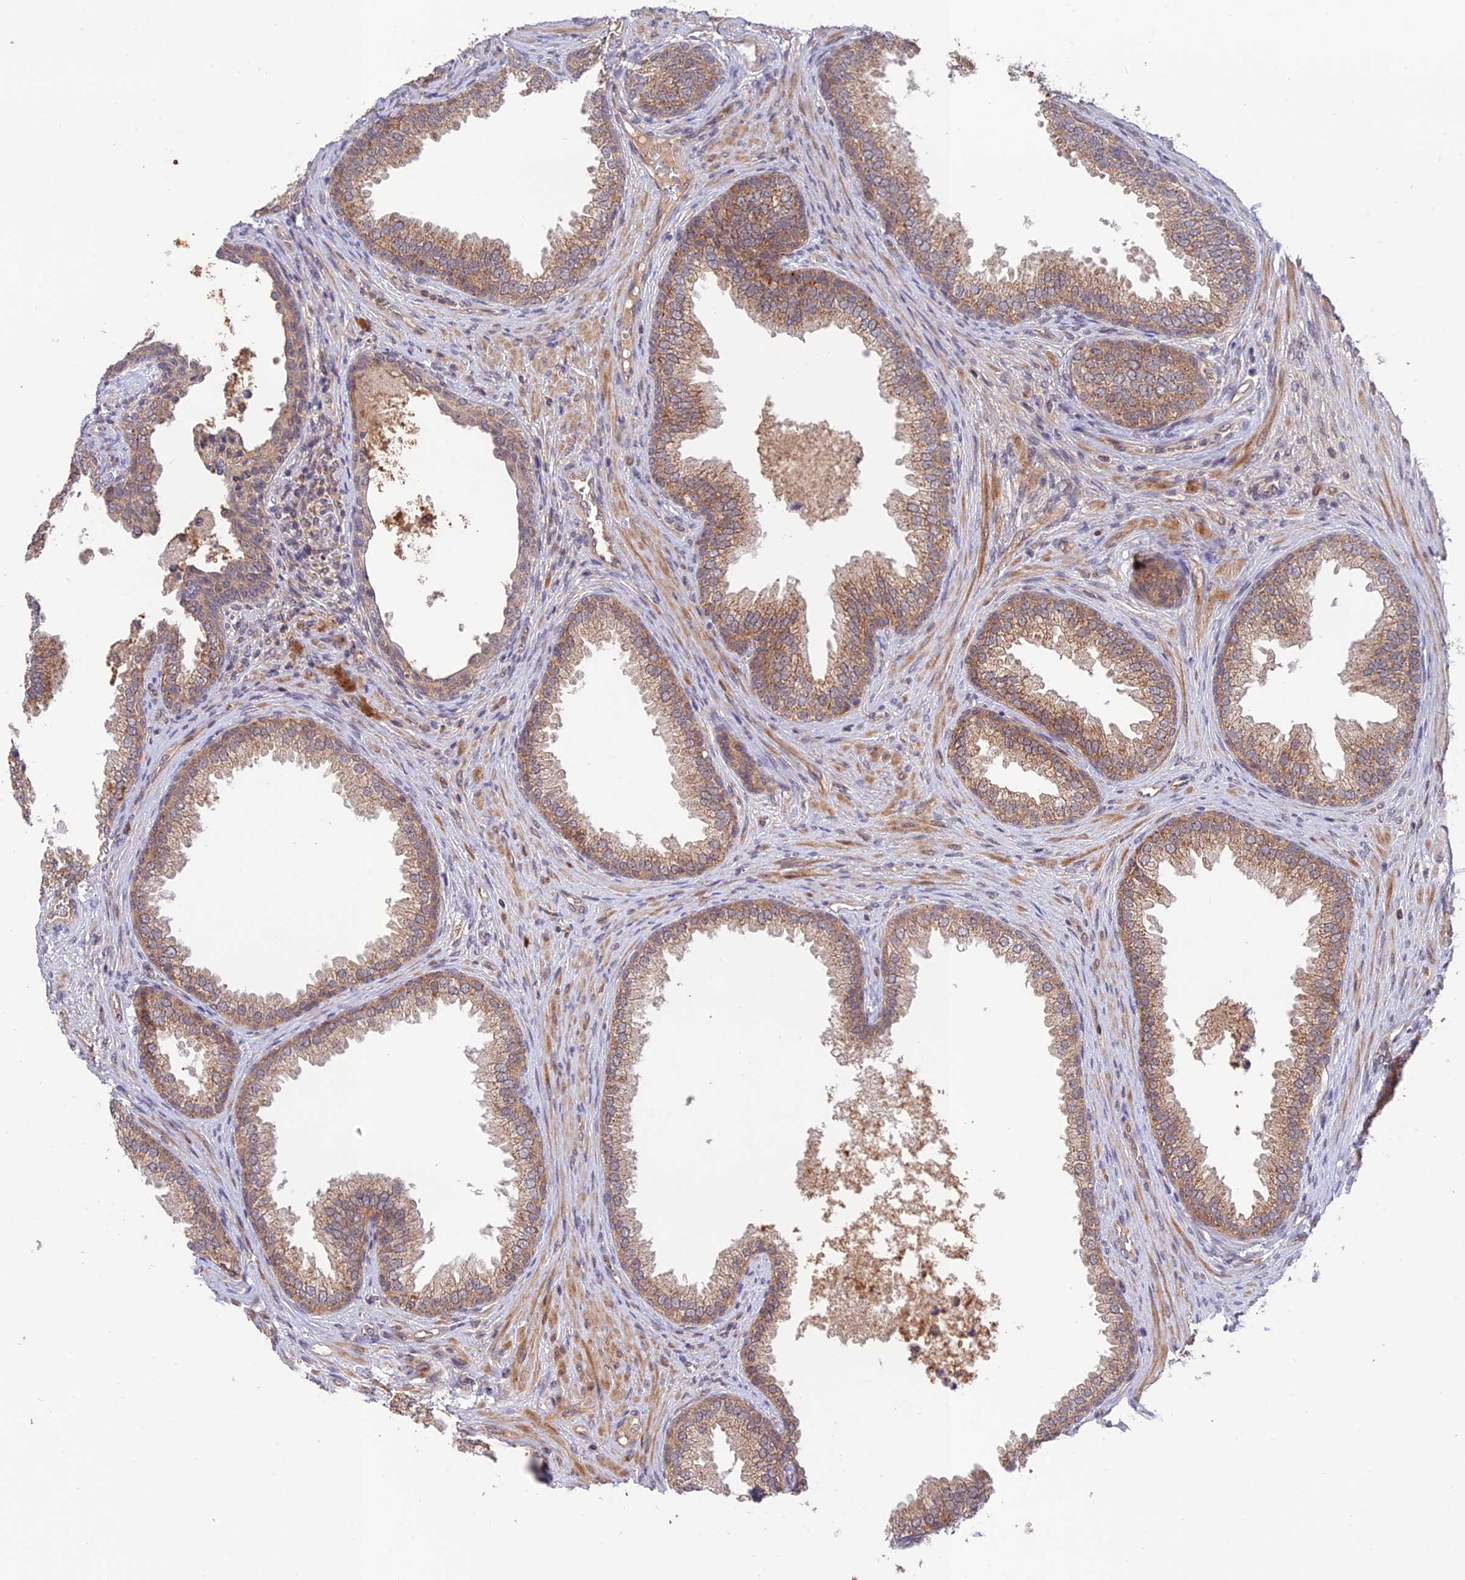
{"staining": {"intensity": "moderate", "quantity": ">75%", "location": "cytoplasmic/membranous,nuclear"}, "tissue": "prostate", "cell_type": "Glandular cells", "image_type": "normal", "snomed": [{"axis": "morphology", "description": "Normal tissue, NOS"}, {"axis": "topography", "description": "Prostate"}], "caption": "DAB (3,3'-diaminobenzidine) immunohistochemical staining of benign prostate shows moderate cytoplasmic/membranous,nuclear protein positivity in approximately >75% of glandular cells.", "gene": "REV1", "patient": {"sex": "male", "age": 76}}